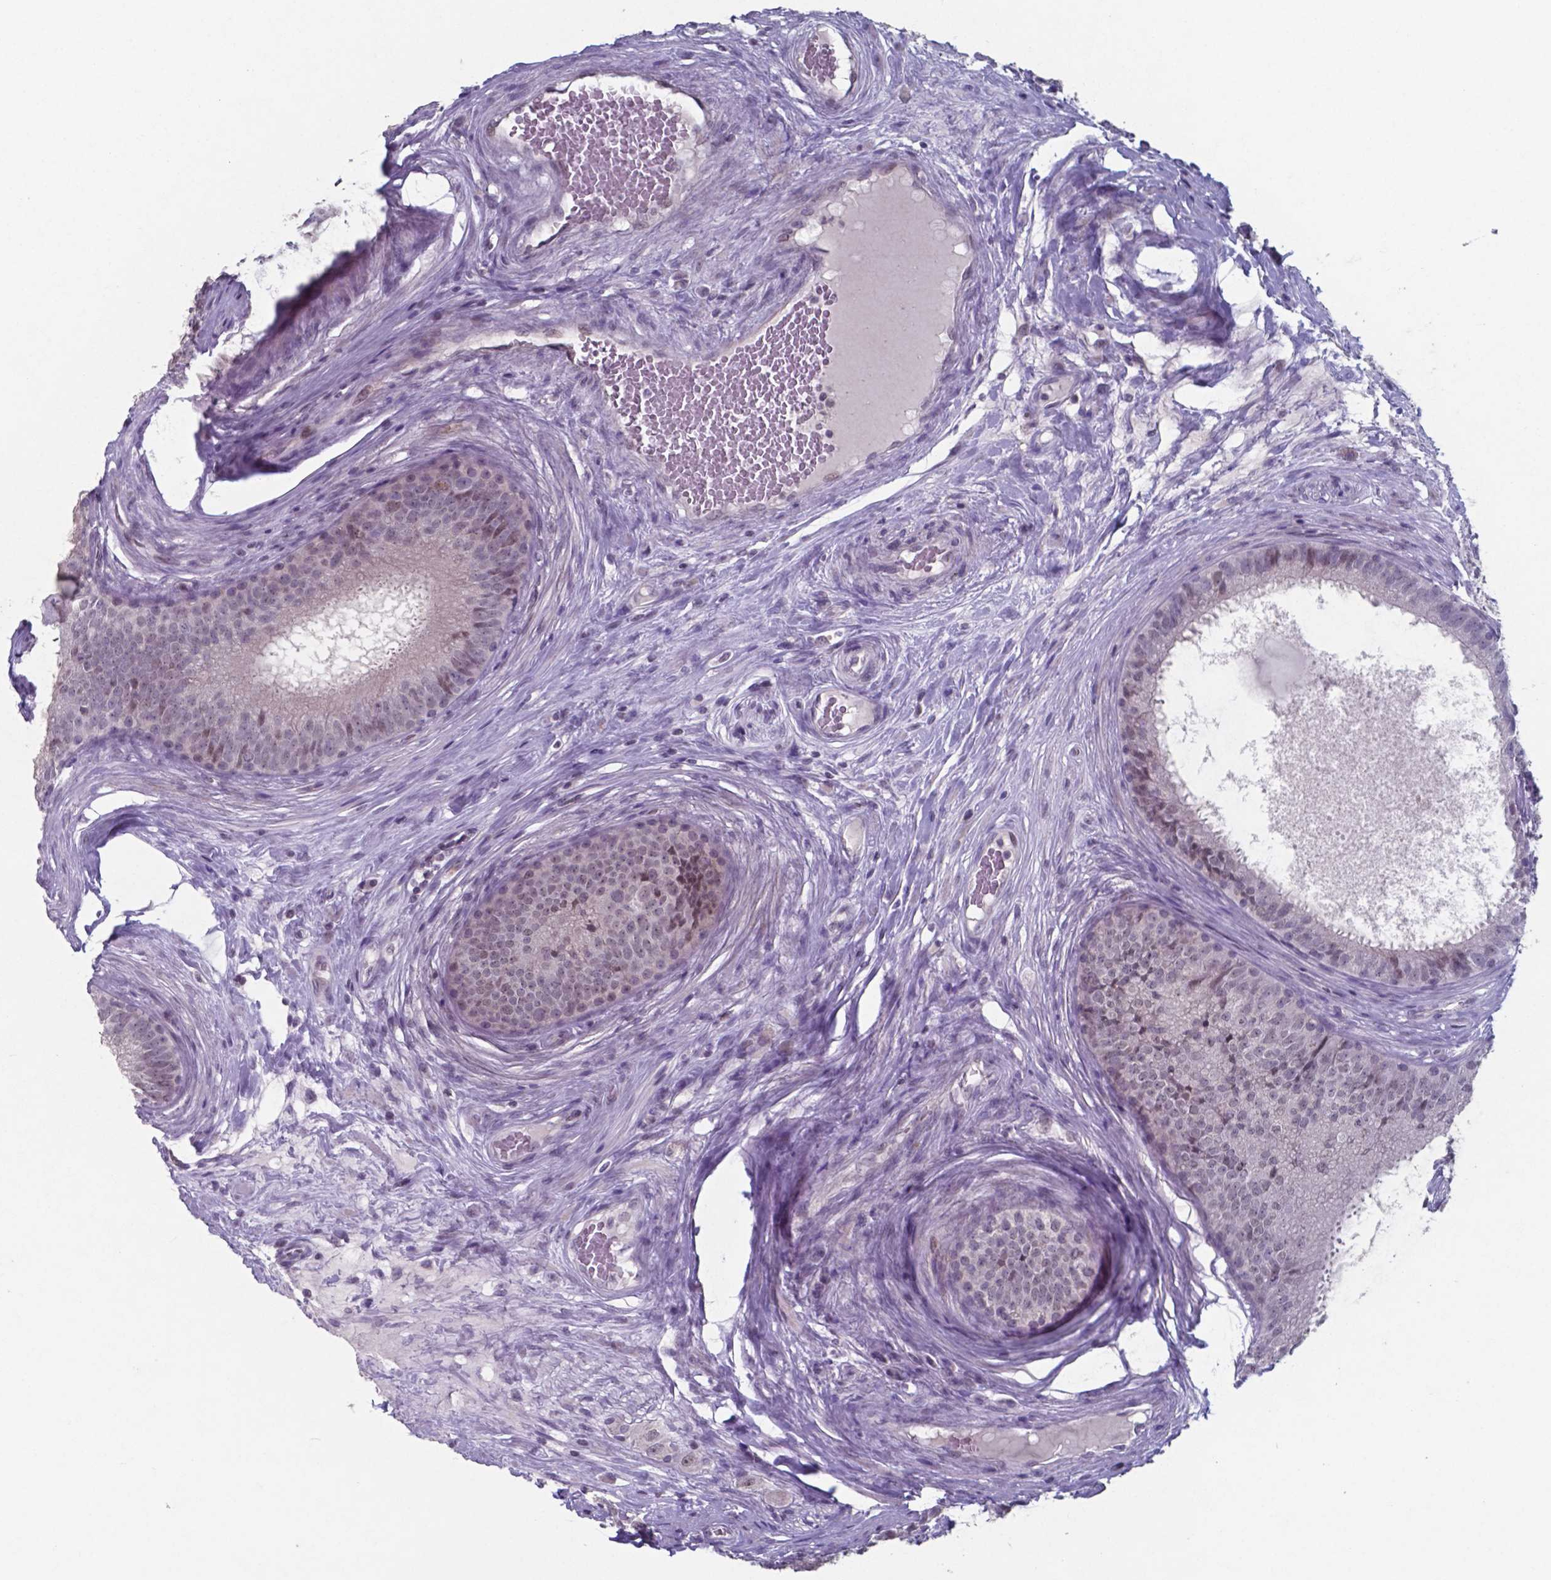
{"staining": {"intensity": "moderate", "quantity": "<25%", "location": "nuclear"}, "tissue": "epididymis", "cell_type": "Glandular cells", "image_type": "normal", "snomed": [{"axis": "morphology", "description": "Normal tissue, NOS"}, {"axis": "topography", "description": "Epididymis"}], "caption": "Immunohistochemical staining of normal human epididymis demonstrates low levels of moderate nuclear positivity in about <25% of glandular cells. (DAB (3,3'-diaminobenzidine) IHC, brown staining for protein, blue staining for nuclei).", "gene": "TDP2", "patient": {"sex": "male", "age": 59}}